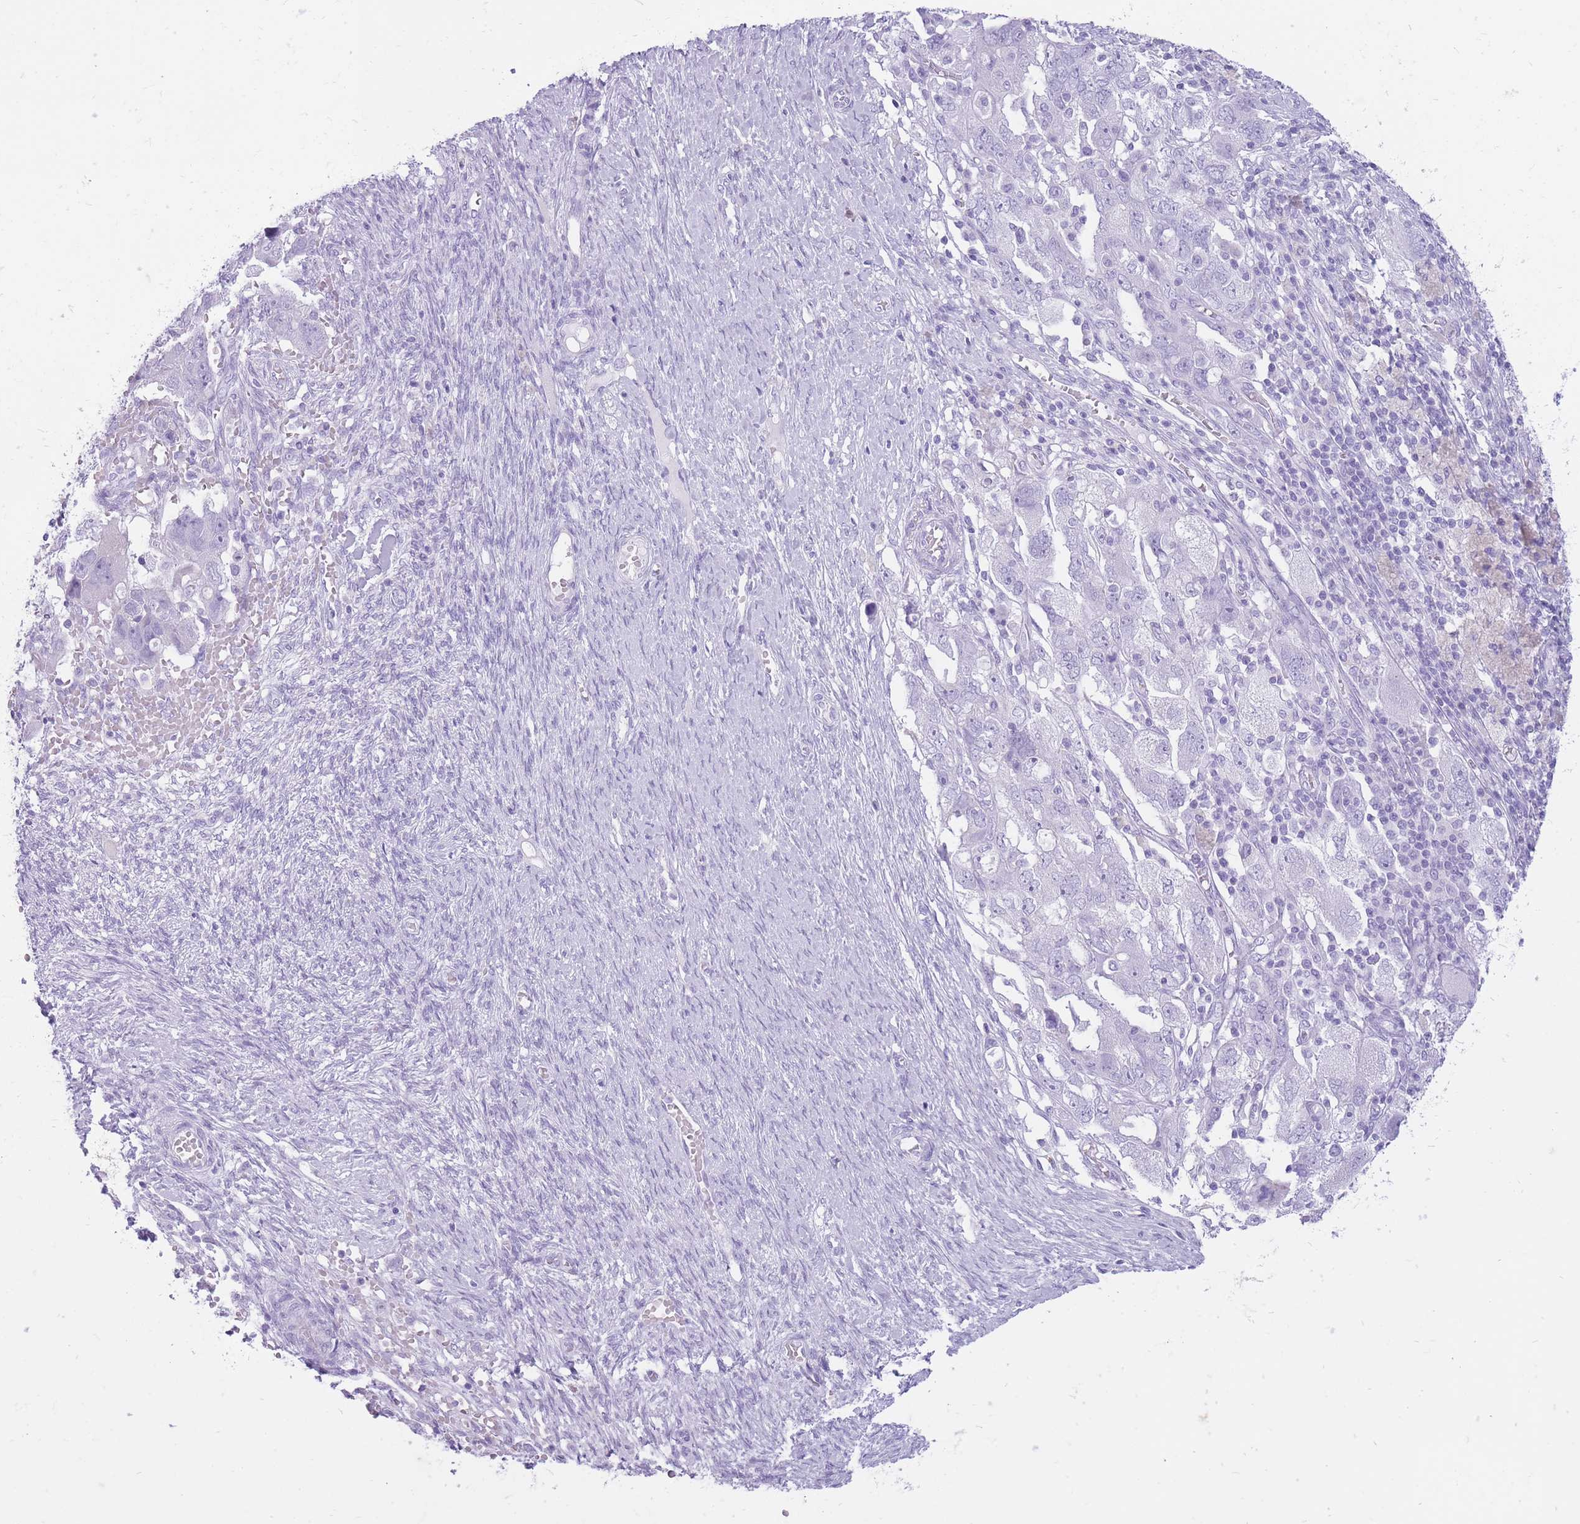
{"staining": {"intensity": "negative", "quantity": "none", "location": "none"}, "tissue": "ovarian cancer", "cell_type": "Tumor cells", "image_type": "cancer", "snomed": [{"axis": "morphology", "description": "Carcinoma, NOS"}, {"axis": "morphology", "description": "Cystadenocarcinoma, serous, NOS"}, {"axis": "topography", "description": "Ovary"}], "caption": "Immunohistochemical staining of ovarian cancer shows no significant positivity in tumor cells.", "gene": "CYP21A2", "patient": {"sex": "female", "age": 69}}